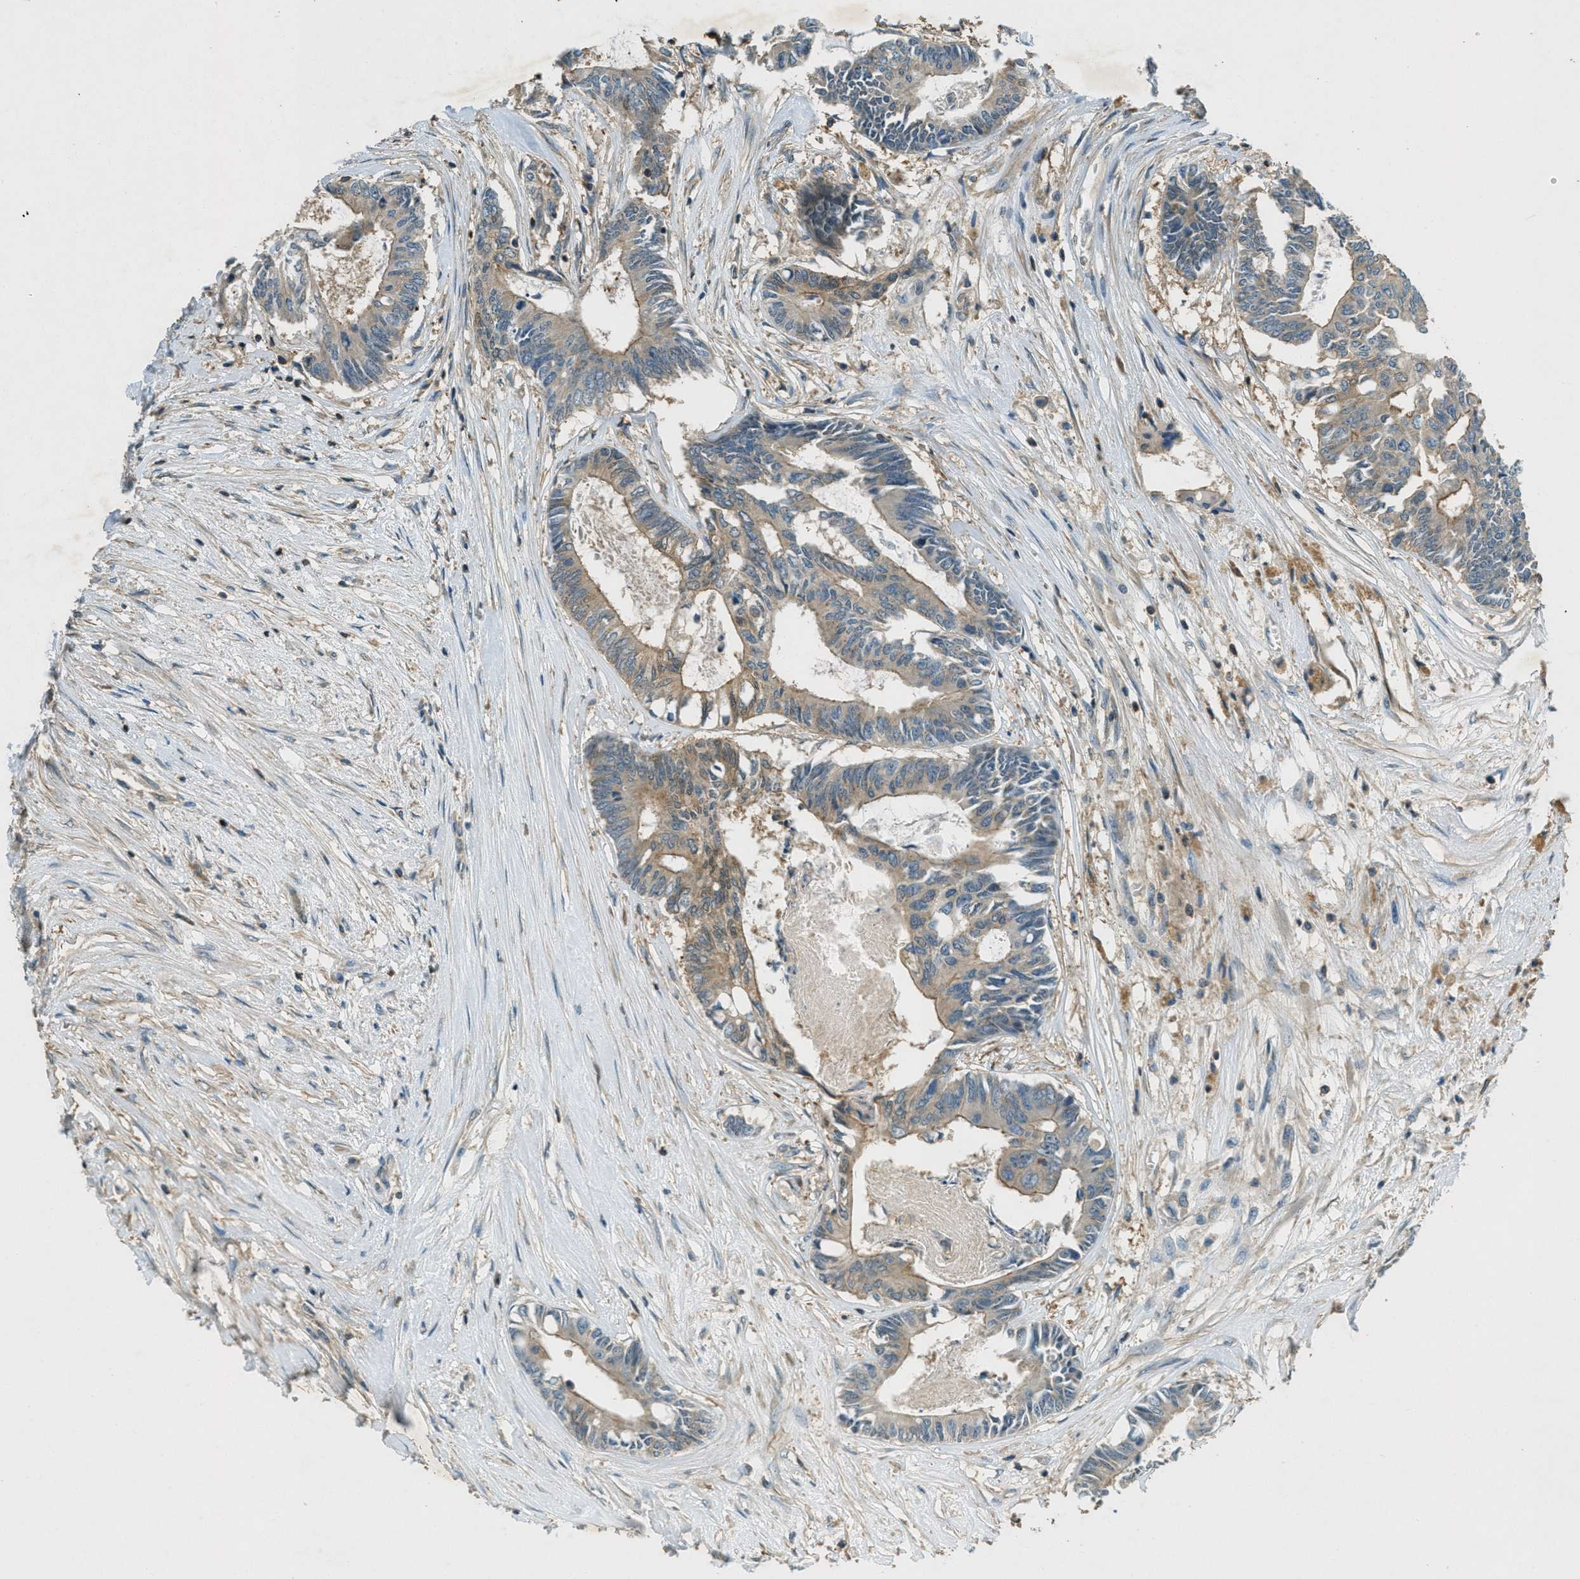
{"staining": {"intensity": "moderate", "quantity": ">75%", "location": "cytoplasmic/membranous"}, "tissue": "colorectal cancer", "cell_type": "Tumor cells", "image_type": "cancer", "snomed": [{"axis": "morphology", "description": "Adenocarcinoma, NOS"}, {"axis": "topography", "description": "Rectum"}], "caption": "Brown immunohistochemical staining in adenocarcinoma (colorectal) displays moderate cytoplasmic/membranous positivity in approximately >75% of tumor cells.", "gene": "NUDT4", "patient": {"sex": "male", "age": 63}}